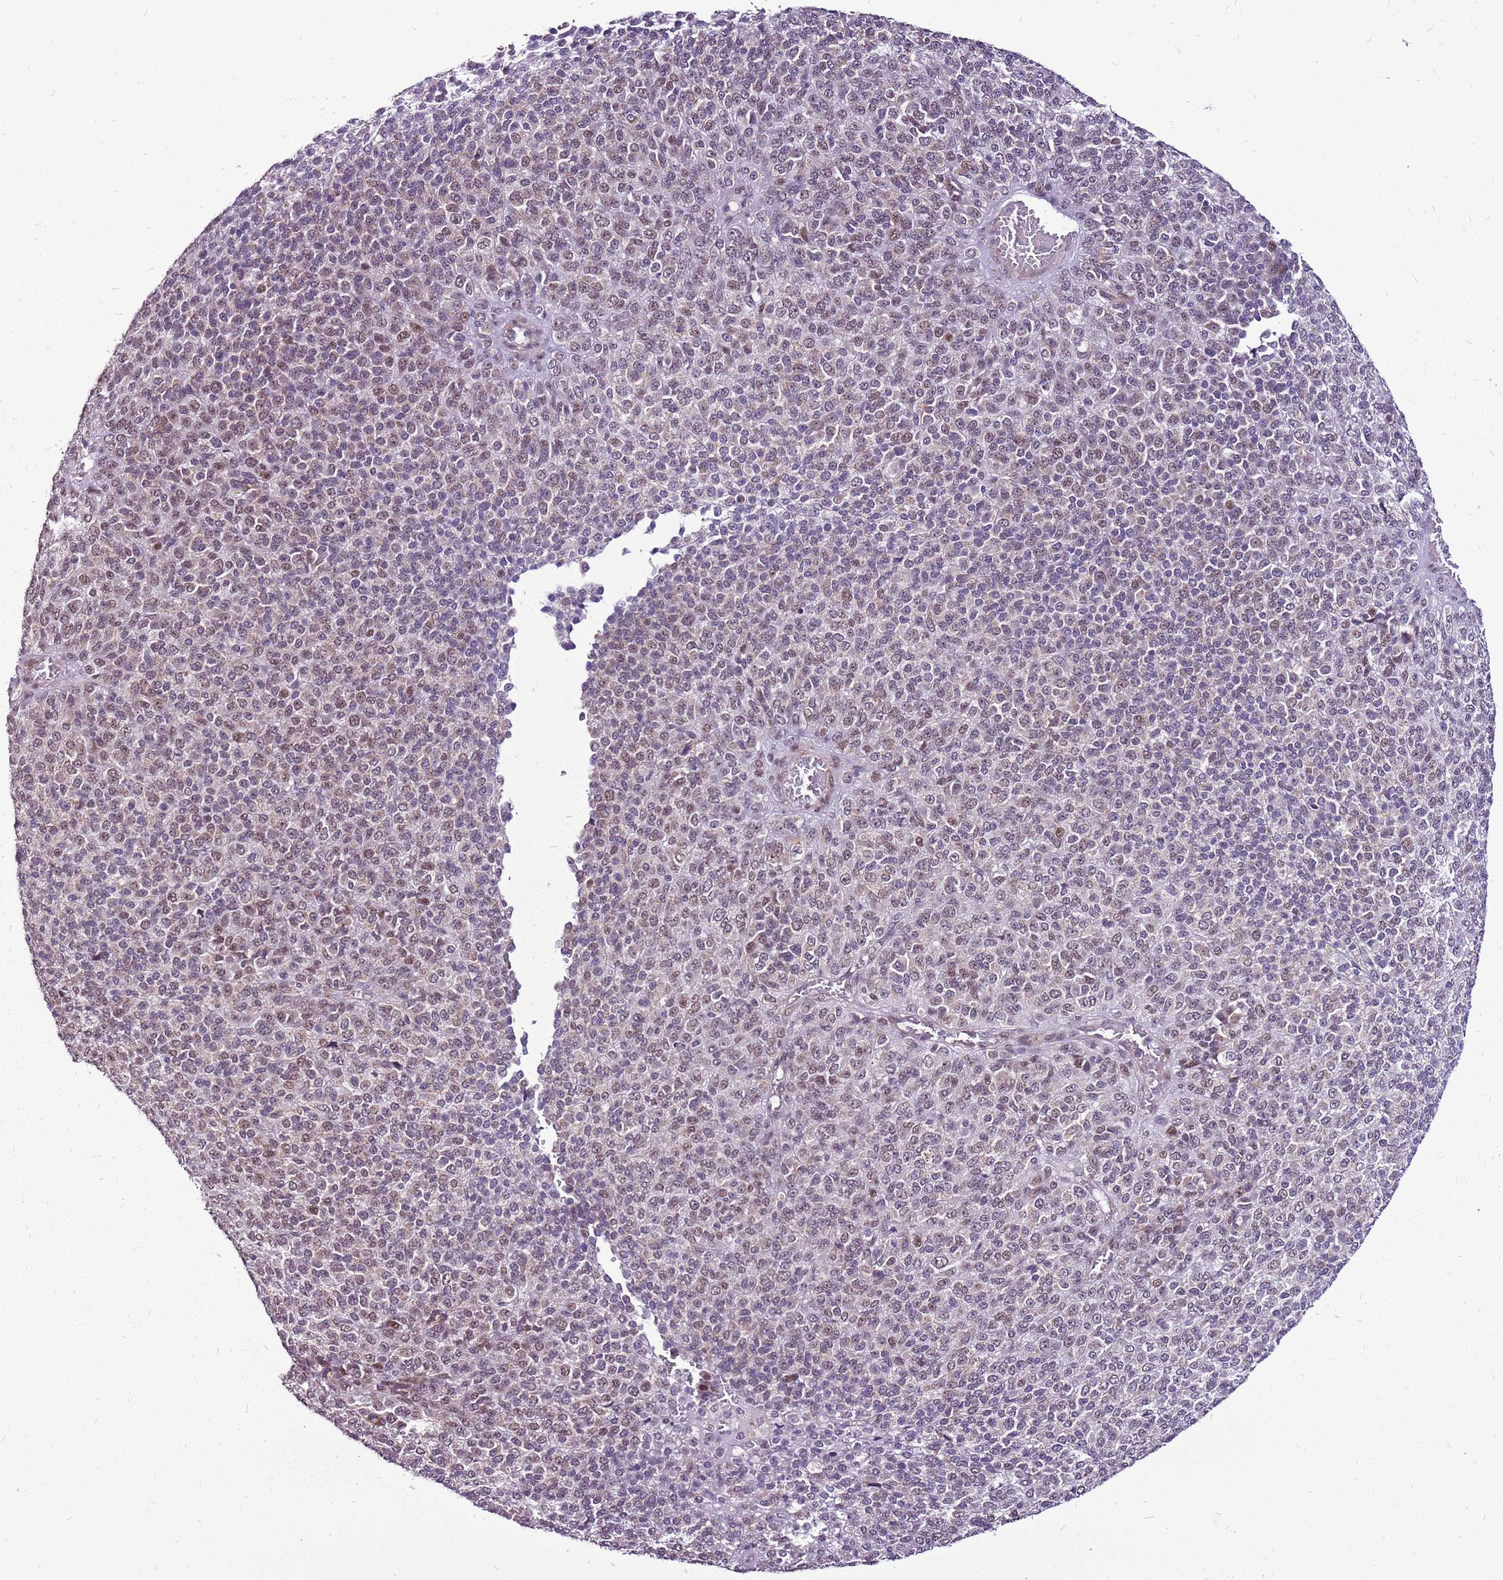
{"staining": {"intensity": "moderate", "quantity": "25%-75%", "location": "nuclear"}, "tissue": "melanoma", "cell_type": "Tumor cells", "image_type": "cancer", "snomed": [{"axis": "morphology", "description": "Malignant melanoma, Metastatic site"}, {"axis": "topography", "description": "Brain"}], "caption": "Protein staining of melanoma tissue exhibits moderate nuclear positivity in approximately 25%-75% of tumor cells.", "gene": "CCDC166", "patient": {"sex": "female", "age": 56}}